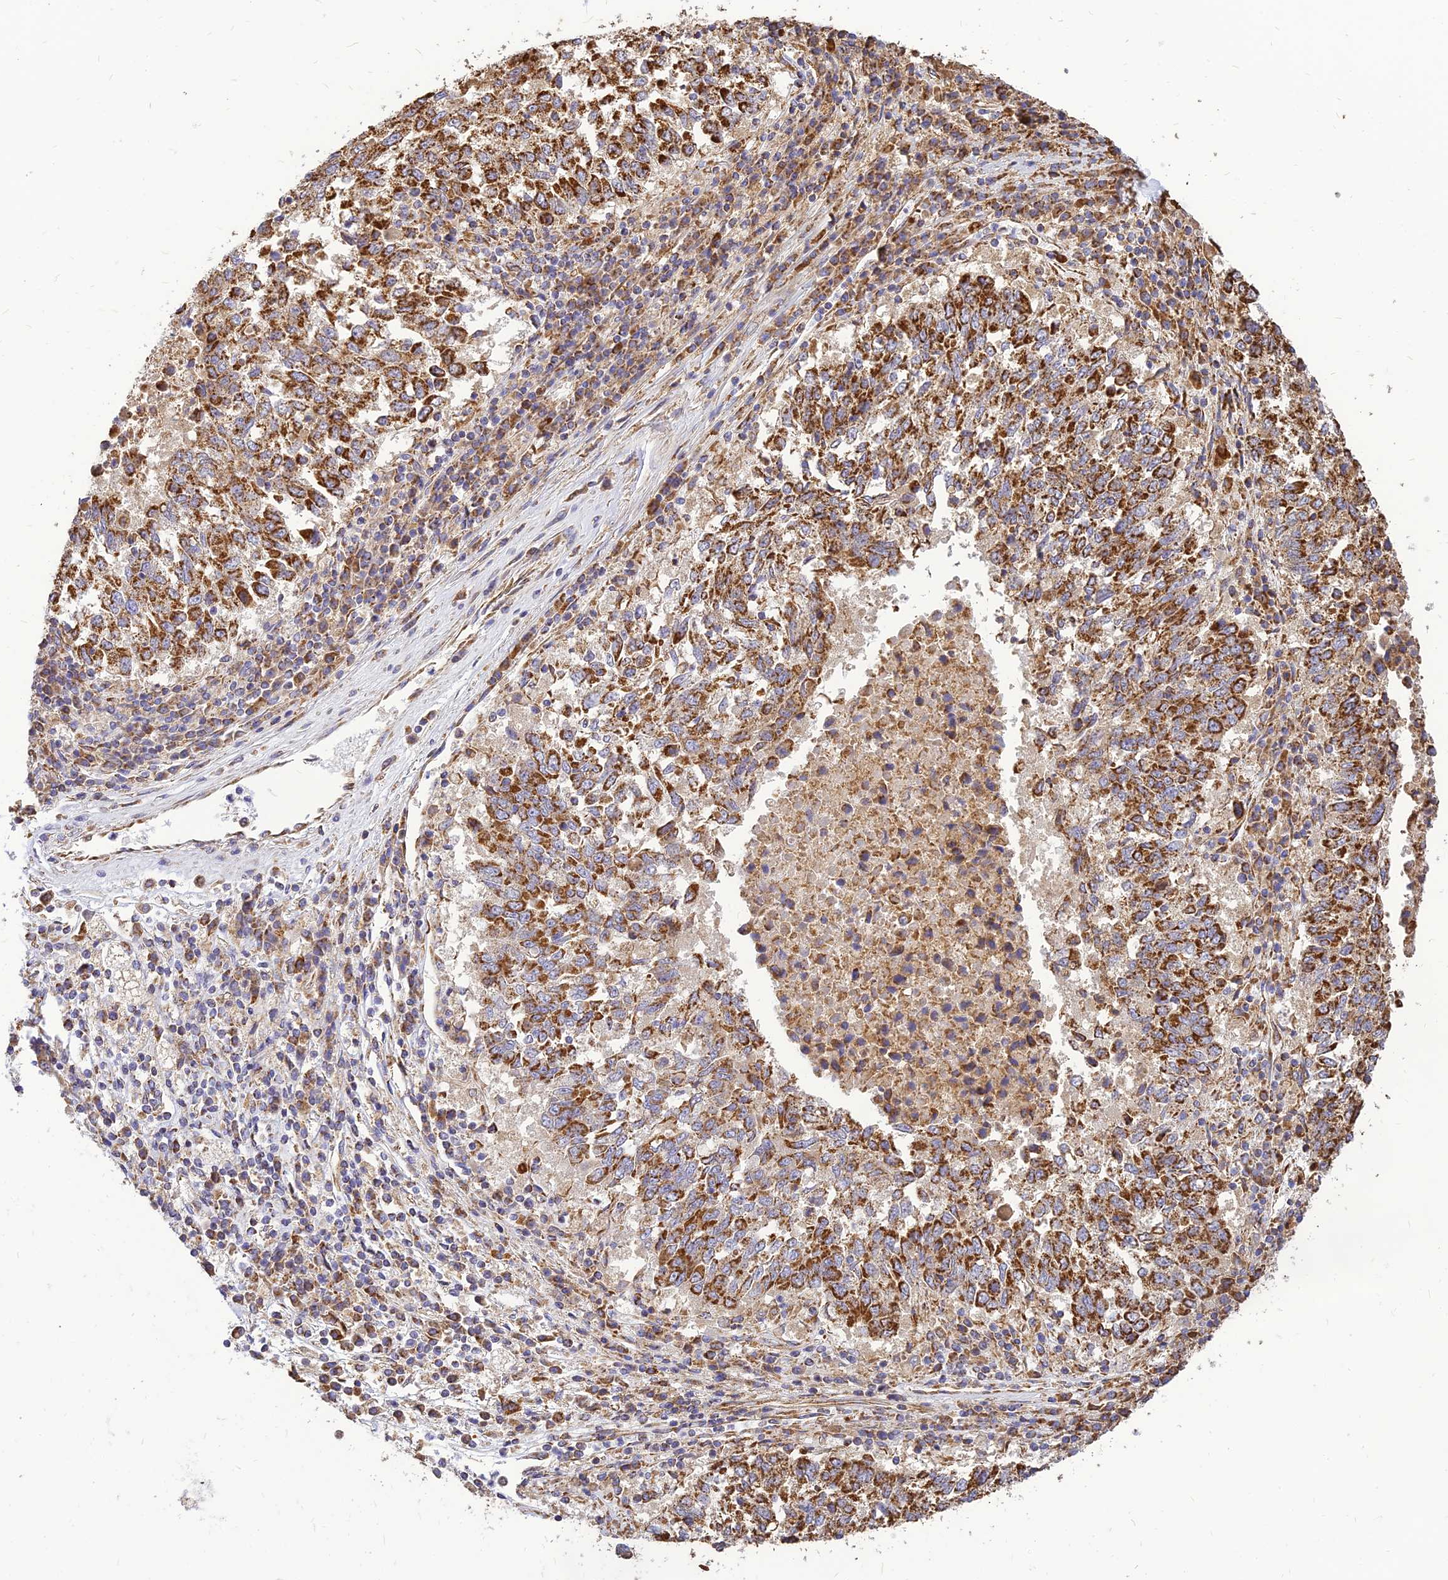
{"staining": {"intensity": "strong", "quantity": ">75%", "location": "cytoplasmic/membranous"}, "tissue": "lung cancer", "cell_type": "Tumor cells", "image_type": "cancer", "snomed": [{"axis": "morphology", "description": "Squamous cell carcinoma, NOS"}, {"axis": "topography", "description": "Lung"}], "caption": "Lung cancer (squamous cell carcinoma) stained with immunohistochemistry (IHC) demonstrates strong cytoplasmic/membranous positivity in approximately >75% of tumor cells. (DAB (3,3'-diaminobenzidine) IHC with brightfield microscopy, high magnification).", "gene": "THUMPD2", "patient": {"sex": "male", "age": 73}}